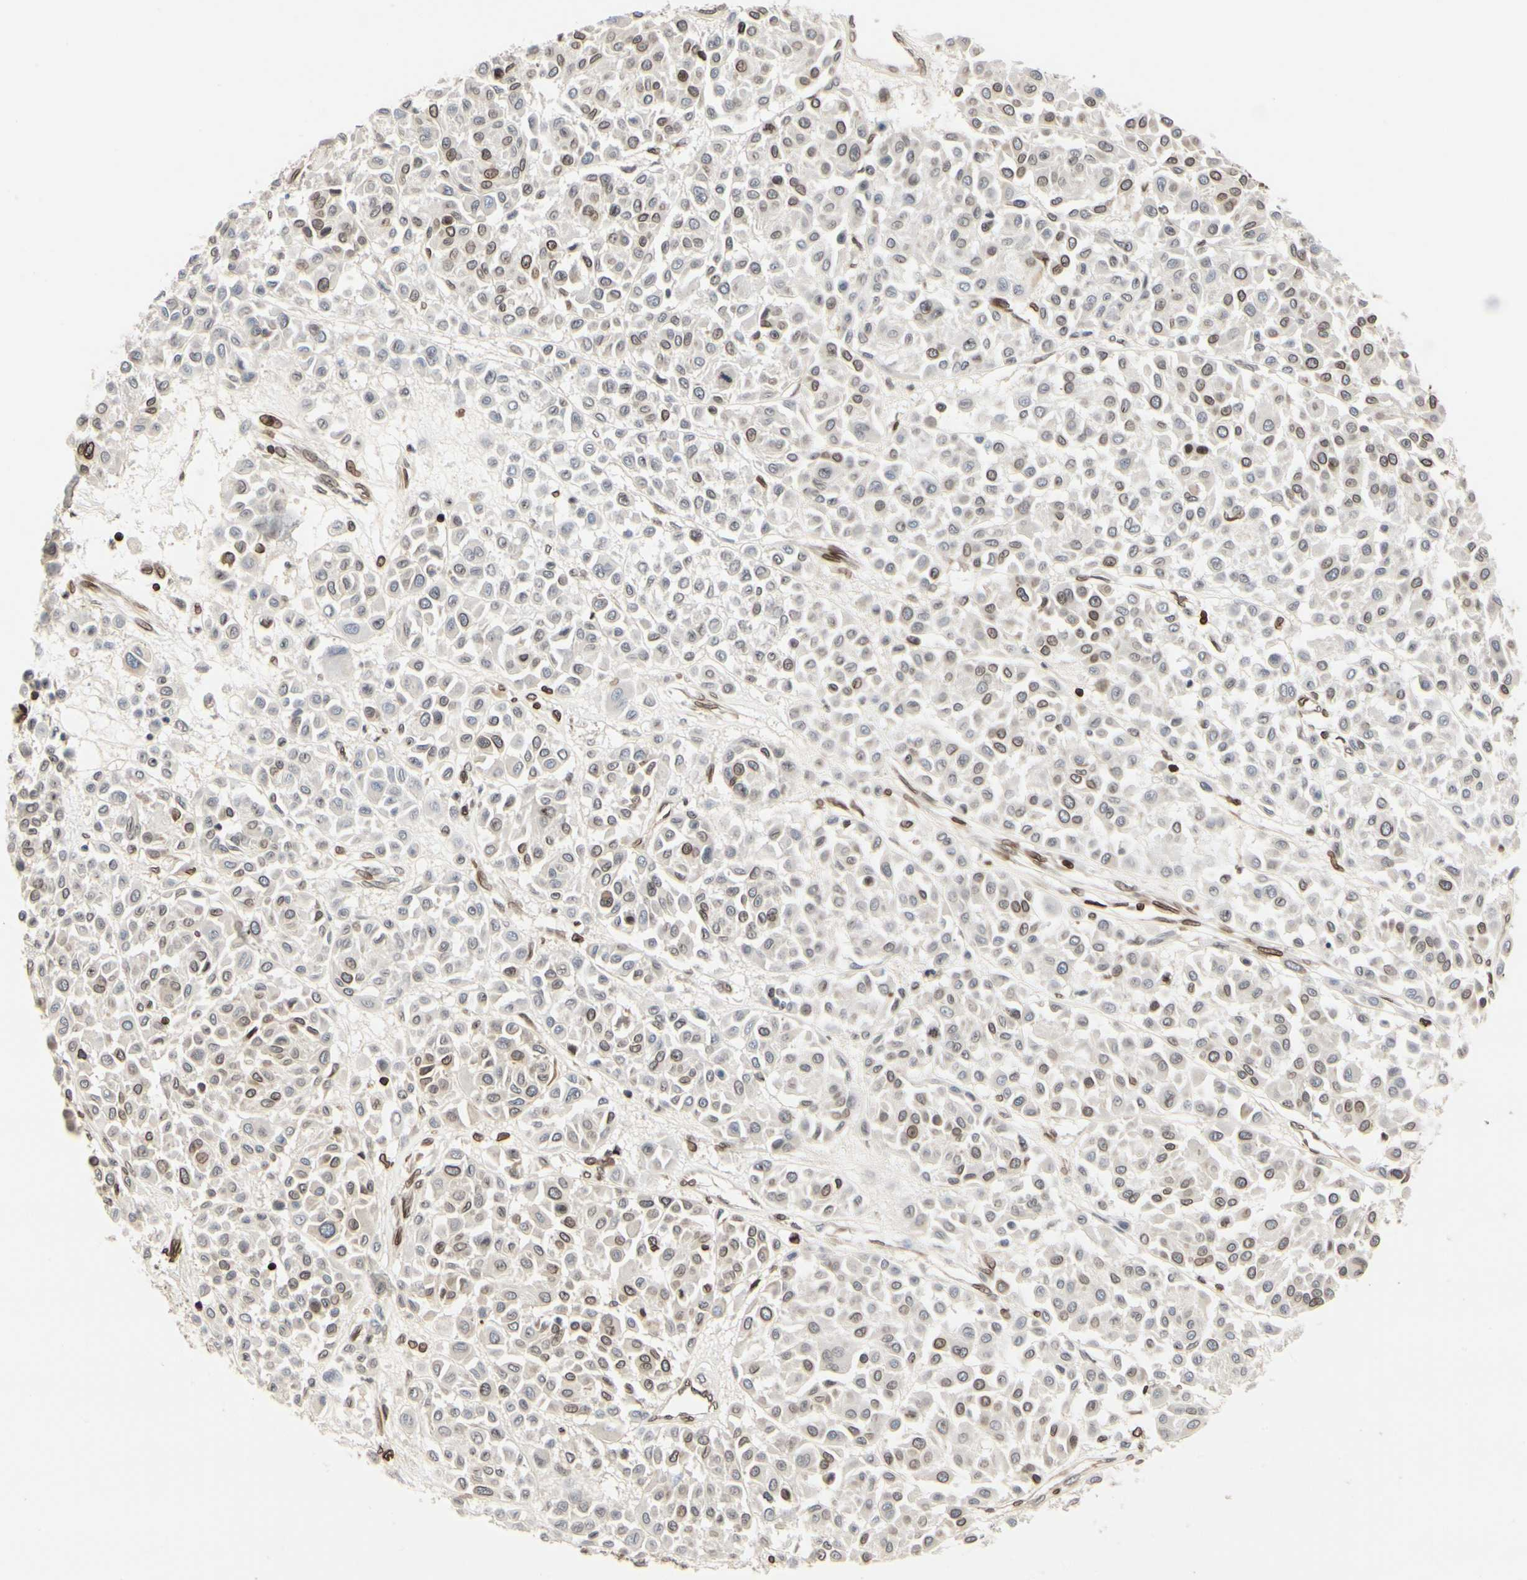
{"staining": {"intensity": "weak", "quantity": "25%-75%", "location": "cytoplasmic/membranous,nuclear"}, "tissue": "melanoma", "cell_type": "Tumor cells", "image_type": "cancer", "snomed": [{"axis": "morphology", "description": "Malignant melanoma, Metastatic site"}, {"axis": "topography", "description": "Soft tissue"}], "caption": "Human malignant melanoma (metastatic site) stained with a brown dye reveals weak cytoplasmic/membranous and nuclear positive expression in approximately 25%-75% of tumor cells.", "gene": "TMPO", "patient": {"sex": "male", "age": 41}}